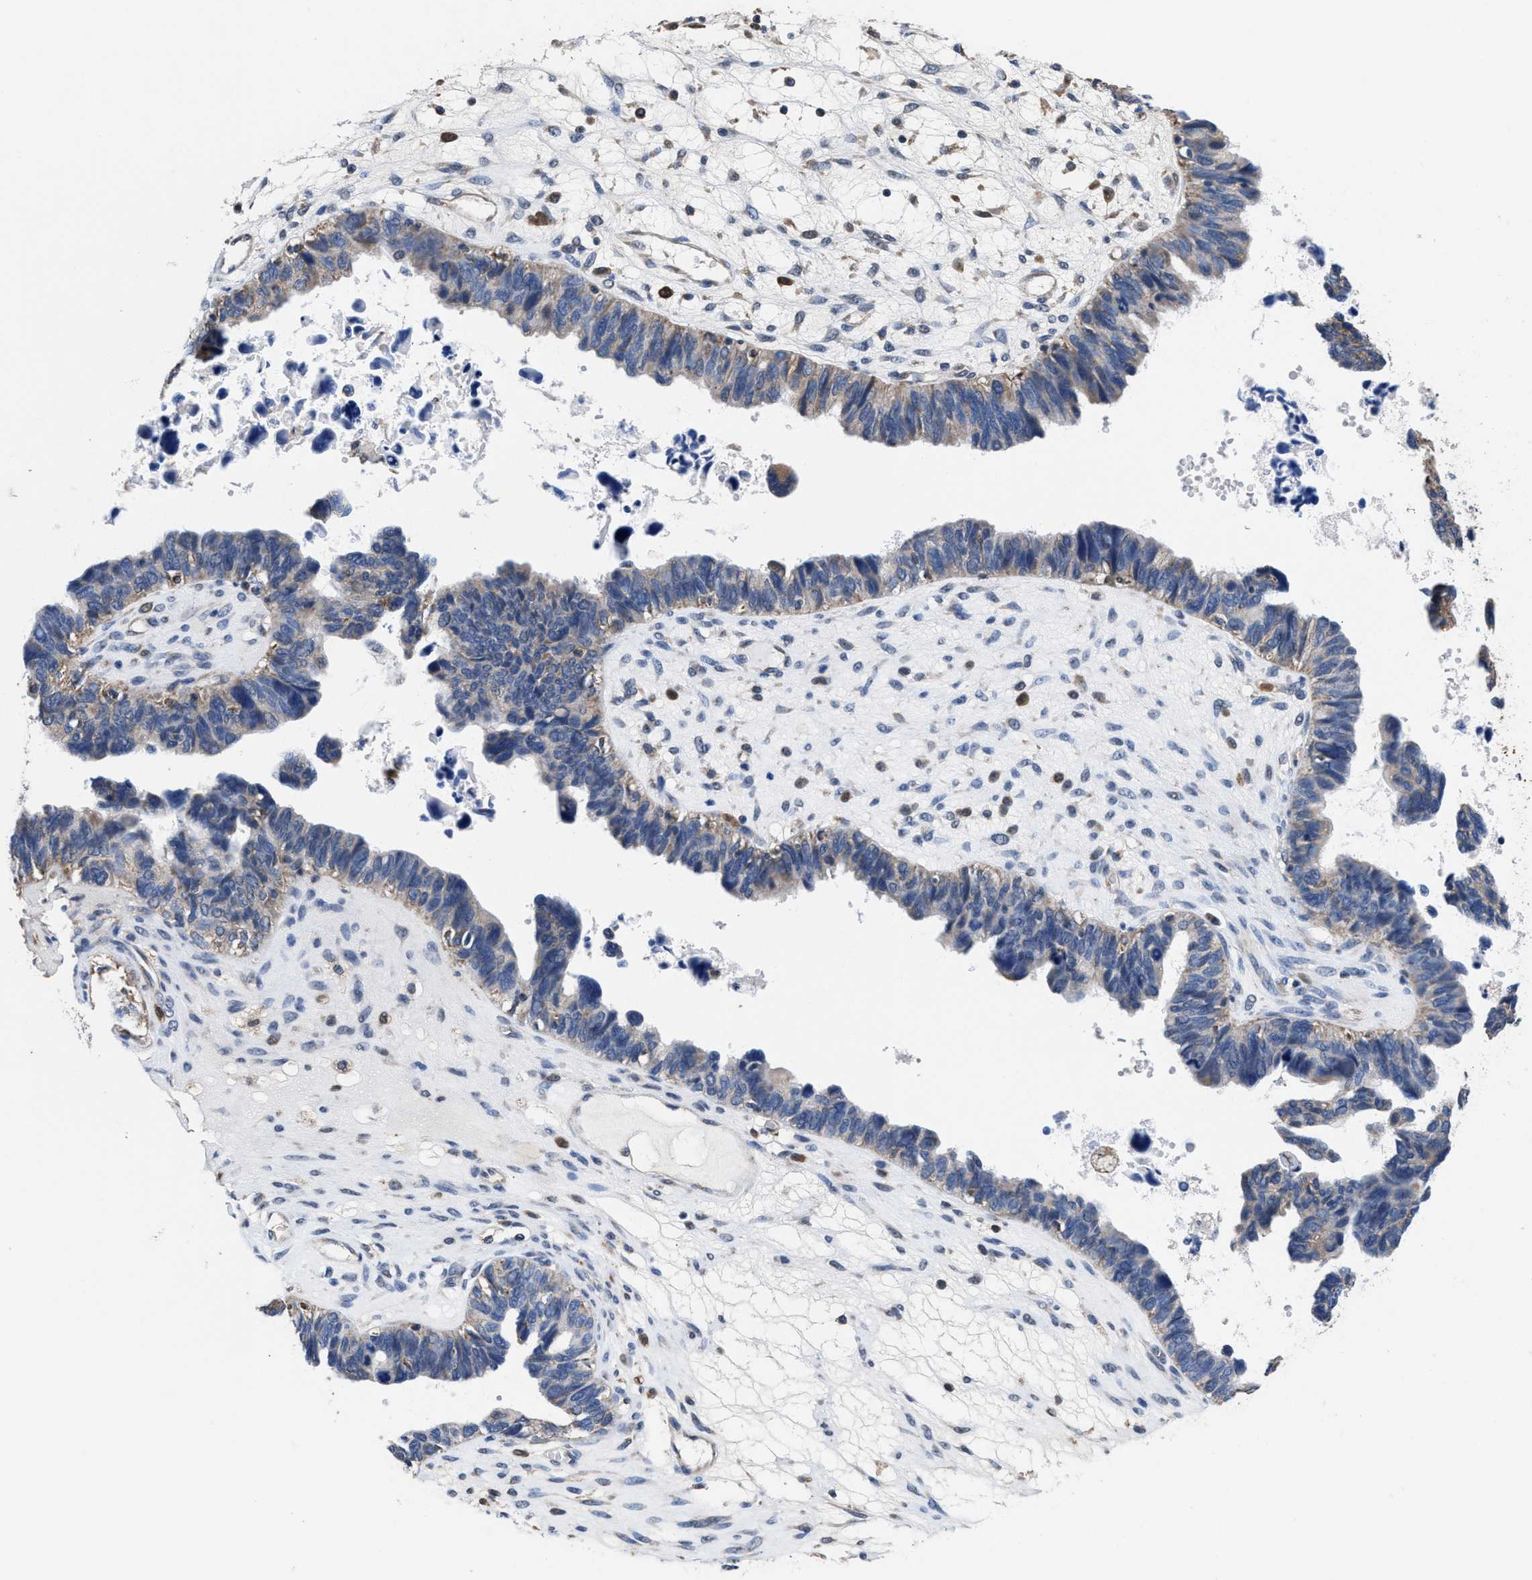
{"staining": {"intensity": "weak", "quantity": "<25%", "location": "cytoplasmic/membranous"}, "tissue": "ovarian cancer", "cell_type": "Tumor cells", "image_type": "cancer", "snomed": [{"axis": "morphology", "description": "Cystadenocarcinoma, serous, NOS"}, {"axis": "topography", "description": "Ovary"}], "caption": "Tumor cells show no significant positivity in ovarian cancer (serous cystadenocarcinoma). (DAB immunohistochemistry with hematoxylin counter stain).", "gene": "ACLY", "patient": {"sex": "female", "age": 79}}